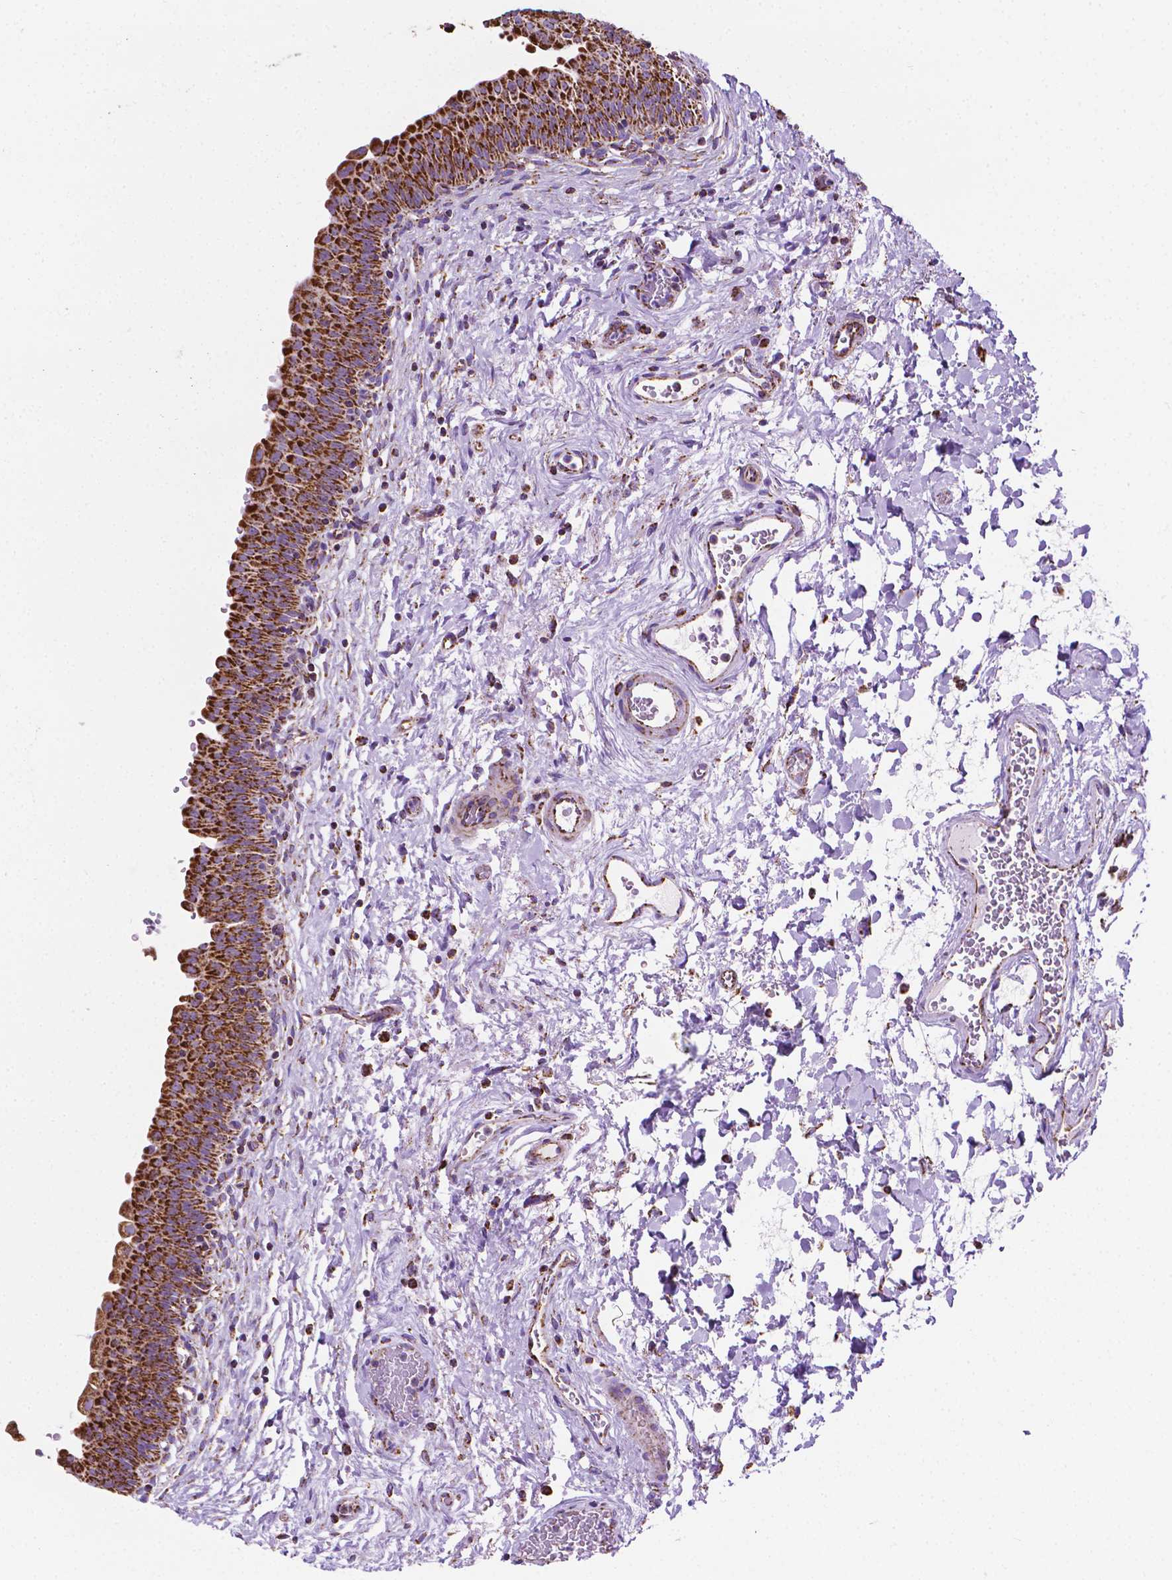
{"staining": {"intensity": "strong", "quantity": ">75%", "location": "cytoplasmic/membranous"}, "tissue": "urinary bladder", "cell_type": "Urothelial cells", "image_type": "normal", "snomed": [{"axis": "morphology", "description": "Normal tissue, NOS"}, {"axis": "topography", "description": "Urinary bladder"}], "caption": "Strong cytoplasmic/membranous protein expression is present in about >75% of urothelial cells in urinary bladder.", "gene": "RMDN3", "patient": {"sex": "male", "age": 56}}